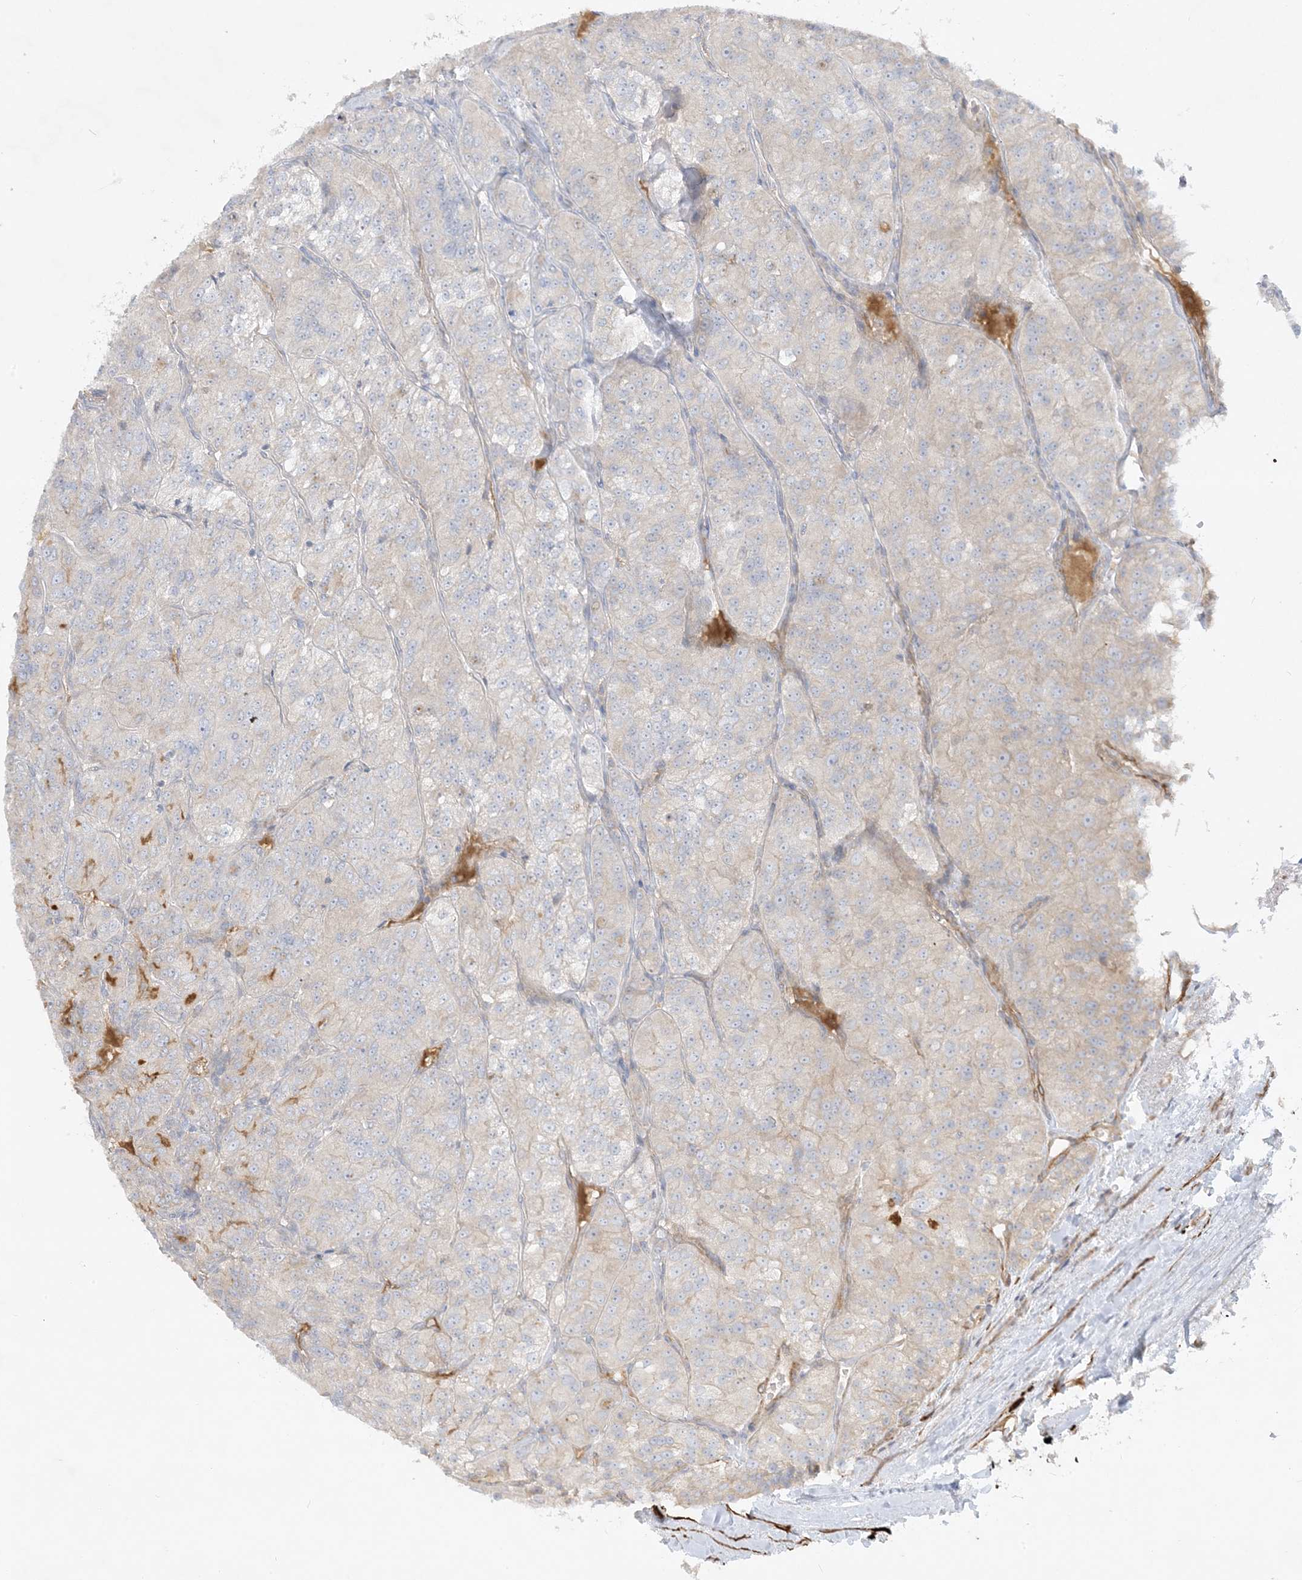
{"staining": {"intensity": "negative", "quantity": "none", "location": "none"}, "tissue": "renal cancer", "cell_type": "Tumor cells", "image_type": "cancer", "snomed": [{"axis": "morphology", "description": "Adenocarcinoma, NOS"}, {"axis": "topography", "description": "Kidney"}], "caption": "Human adenocarcinoma (renal) stained for a protein using immunohistochemistry displays no expression in tumor cells.", "gene": "THADA", "patient": {"sex": "female", "age": 63}}